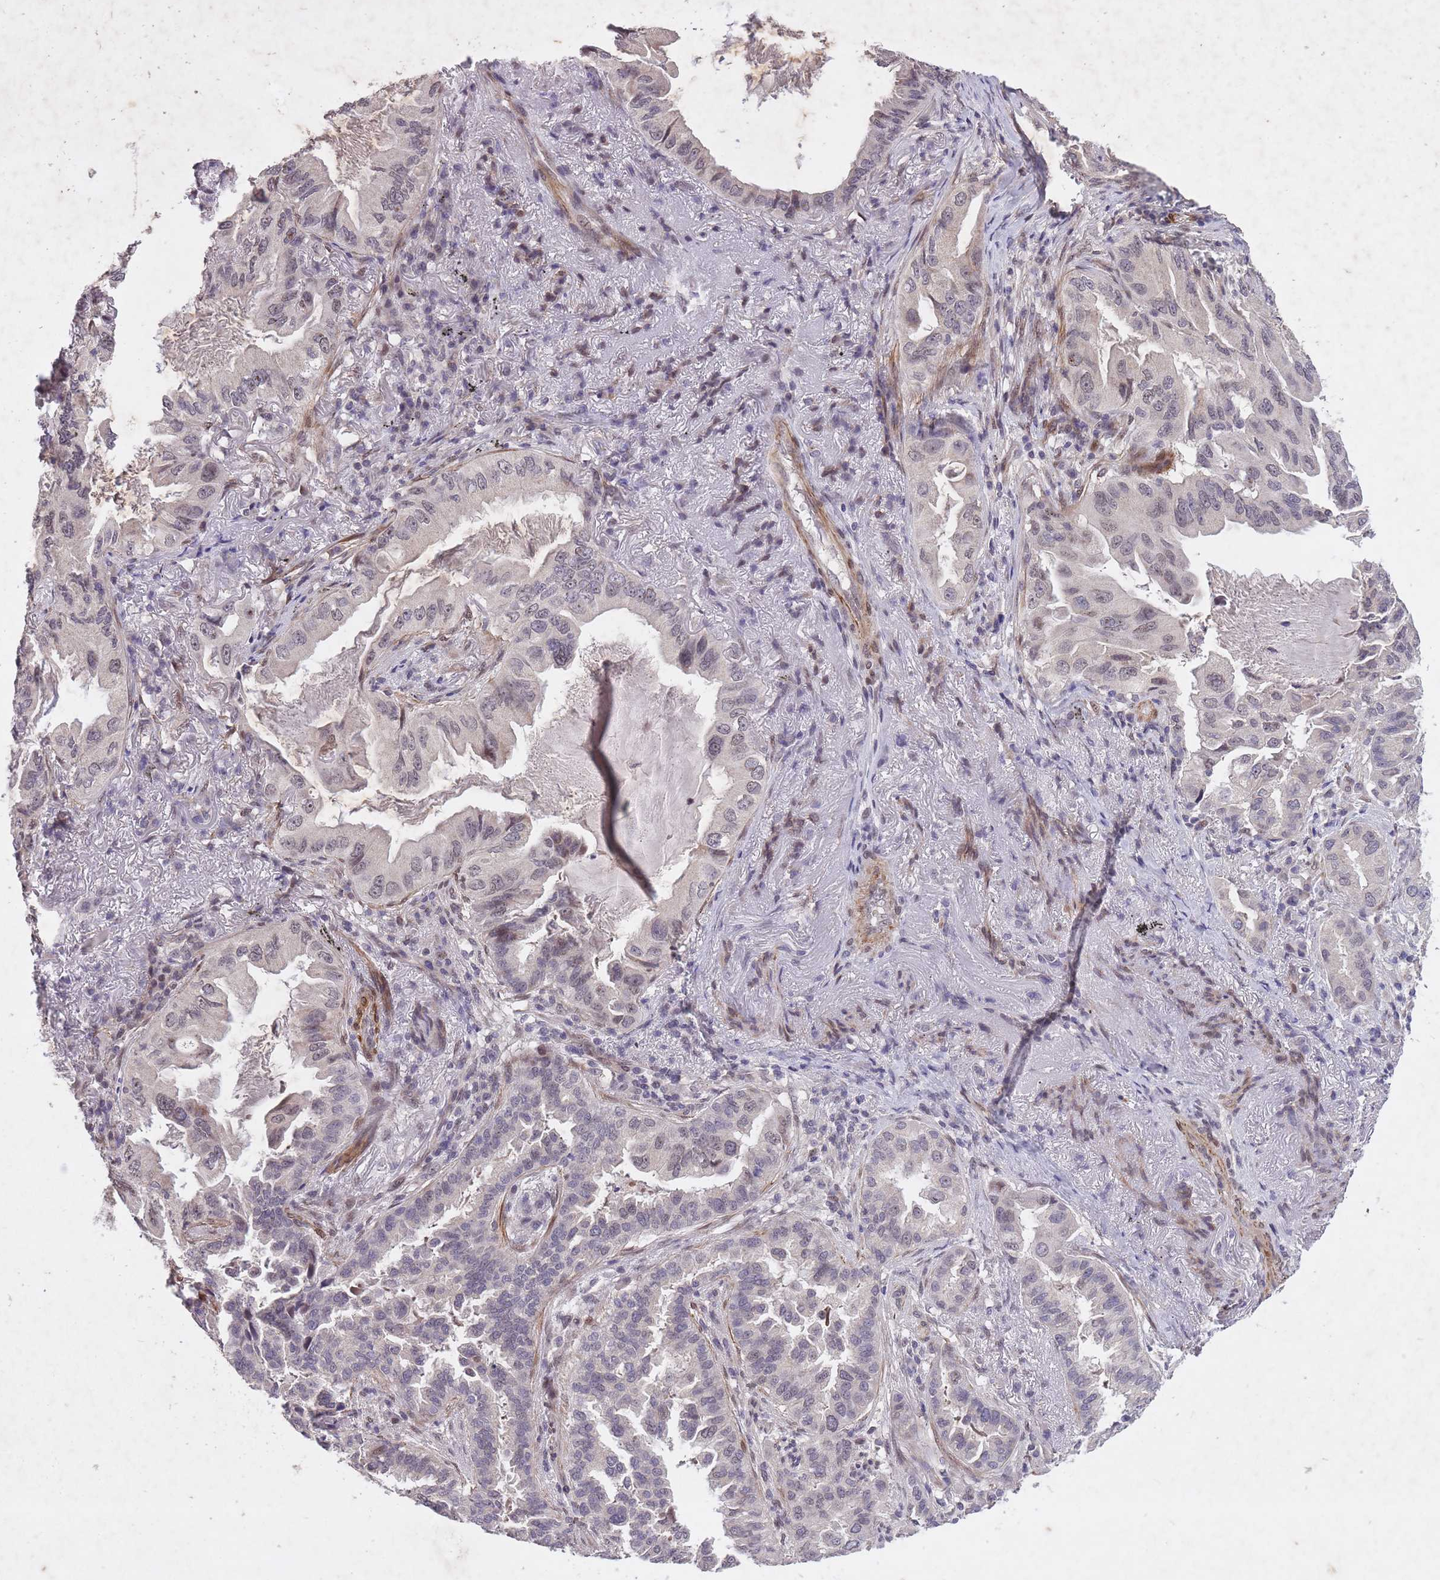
{"staining": {"intensity": "weak", "quantity": "<25%", "location": "nuclear"}, "tissue": "lung cancer", "cell_type": "Tumor cells", "image_type": "cancer", "snomed": [{"axis": "morphology", "description": "Adenocarcinoma, NOS"}, {"axis": "topography", "description": "Lung"}], "caption": "High power microscopy micrograph of an immunohistochemistry (IHC) photomicrograph of adenocarcinoma (lung), revealing no significant positivity in tumor cells.", "gene": "CBX6", "patient": {"sex": "female", "age": 69}}